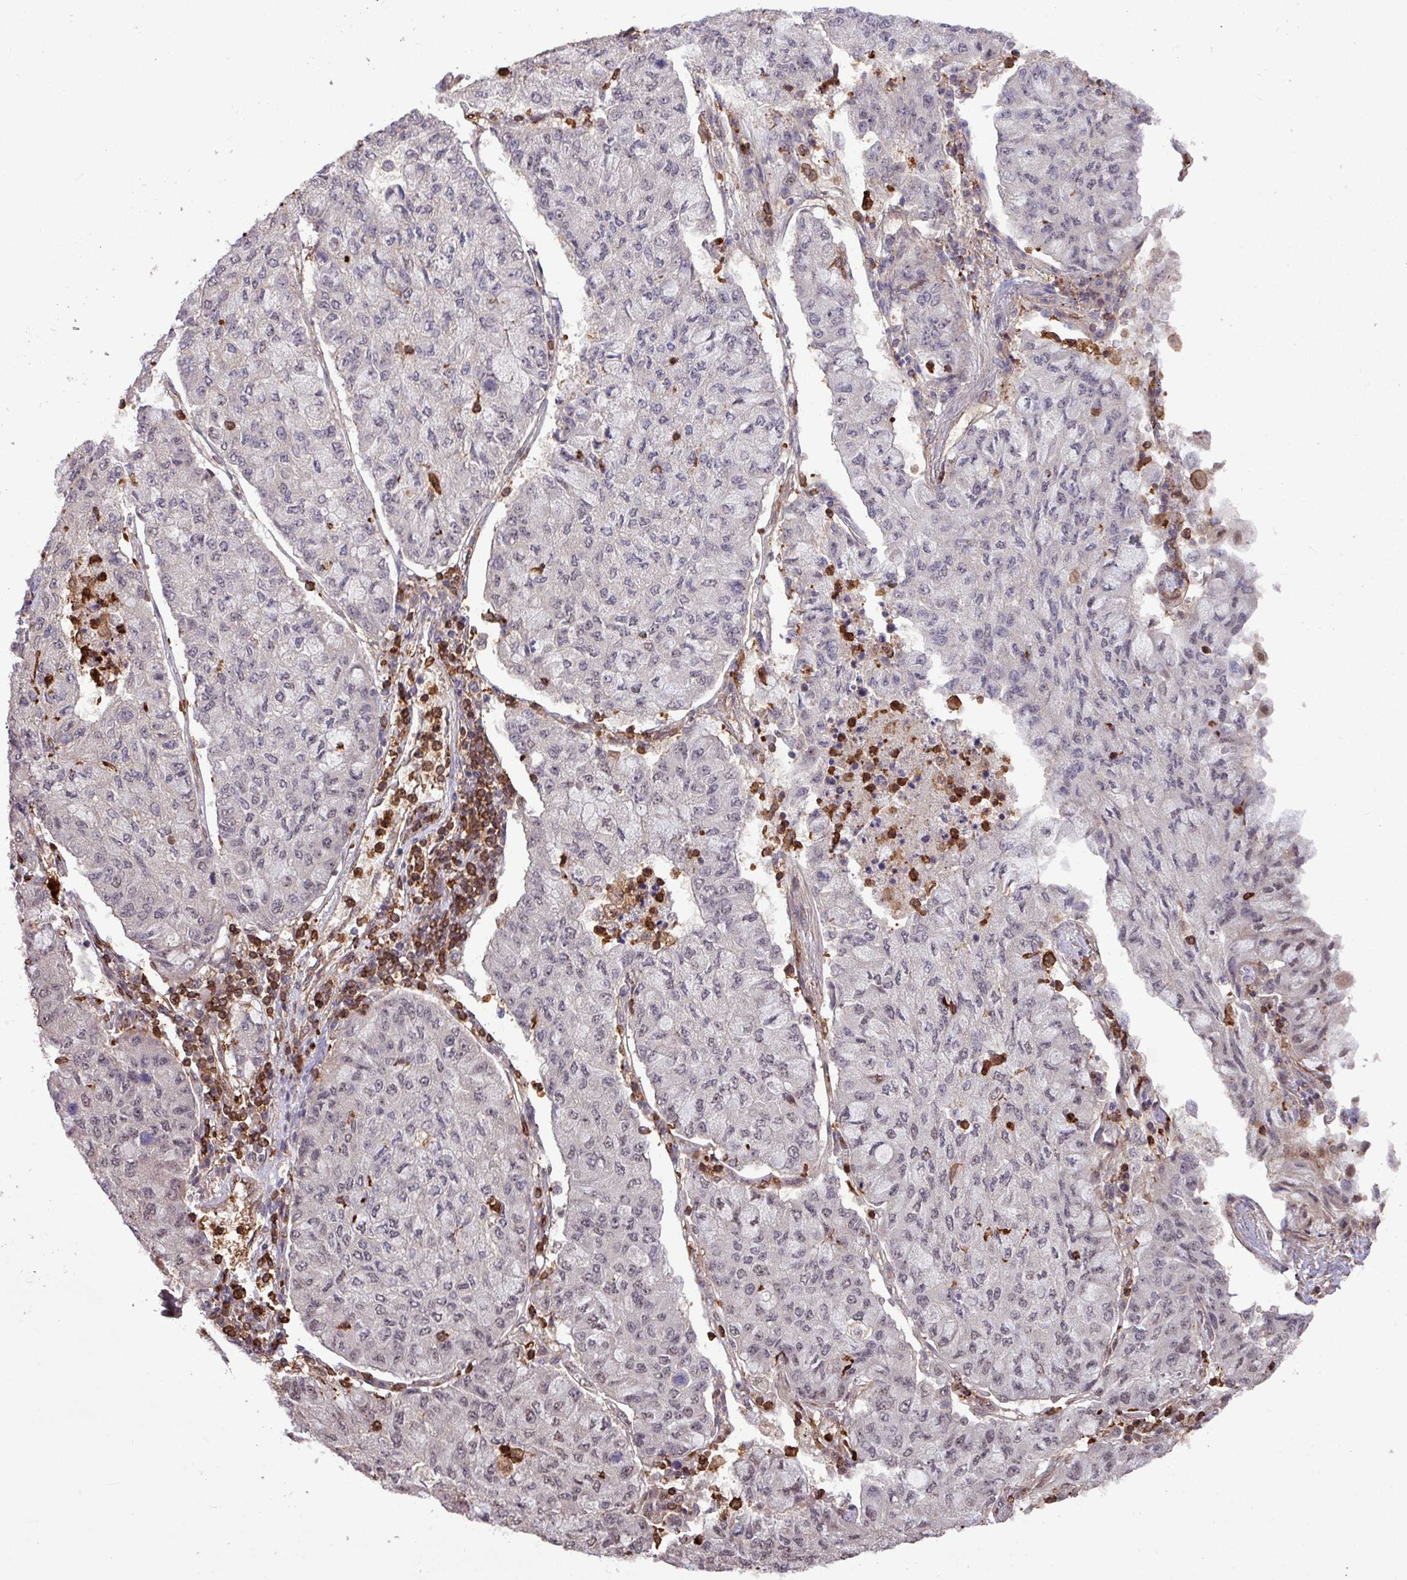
{"staining": {"intensity": "negative", "quantity": "none", "location": "none"}, "tissue": "lung cancer", "cell_type": "Tumor cells", "image_type": "cancer", "snomed": [{"axis": "morphology", "description": "Squamous cell carcinoma, NOS"}, {"axis": "topography", "description": "Lung"}], "caption": "Immunohistochemistry (IHC) of human lung squamous cell carcinoma displays no staining in tumor cells.", "gene": "GON7", "patient": {"sex": "male", "age": 74}}